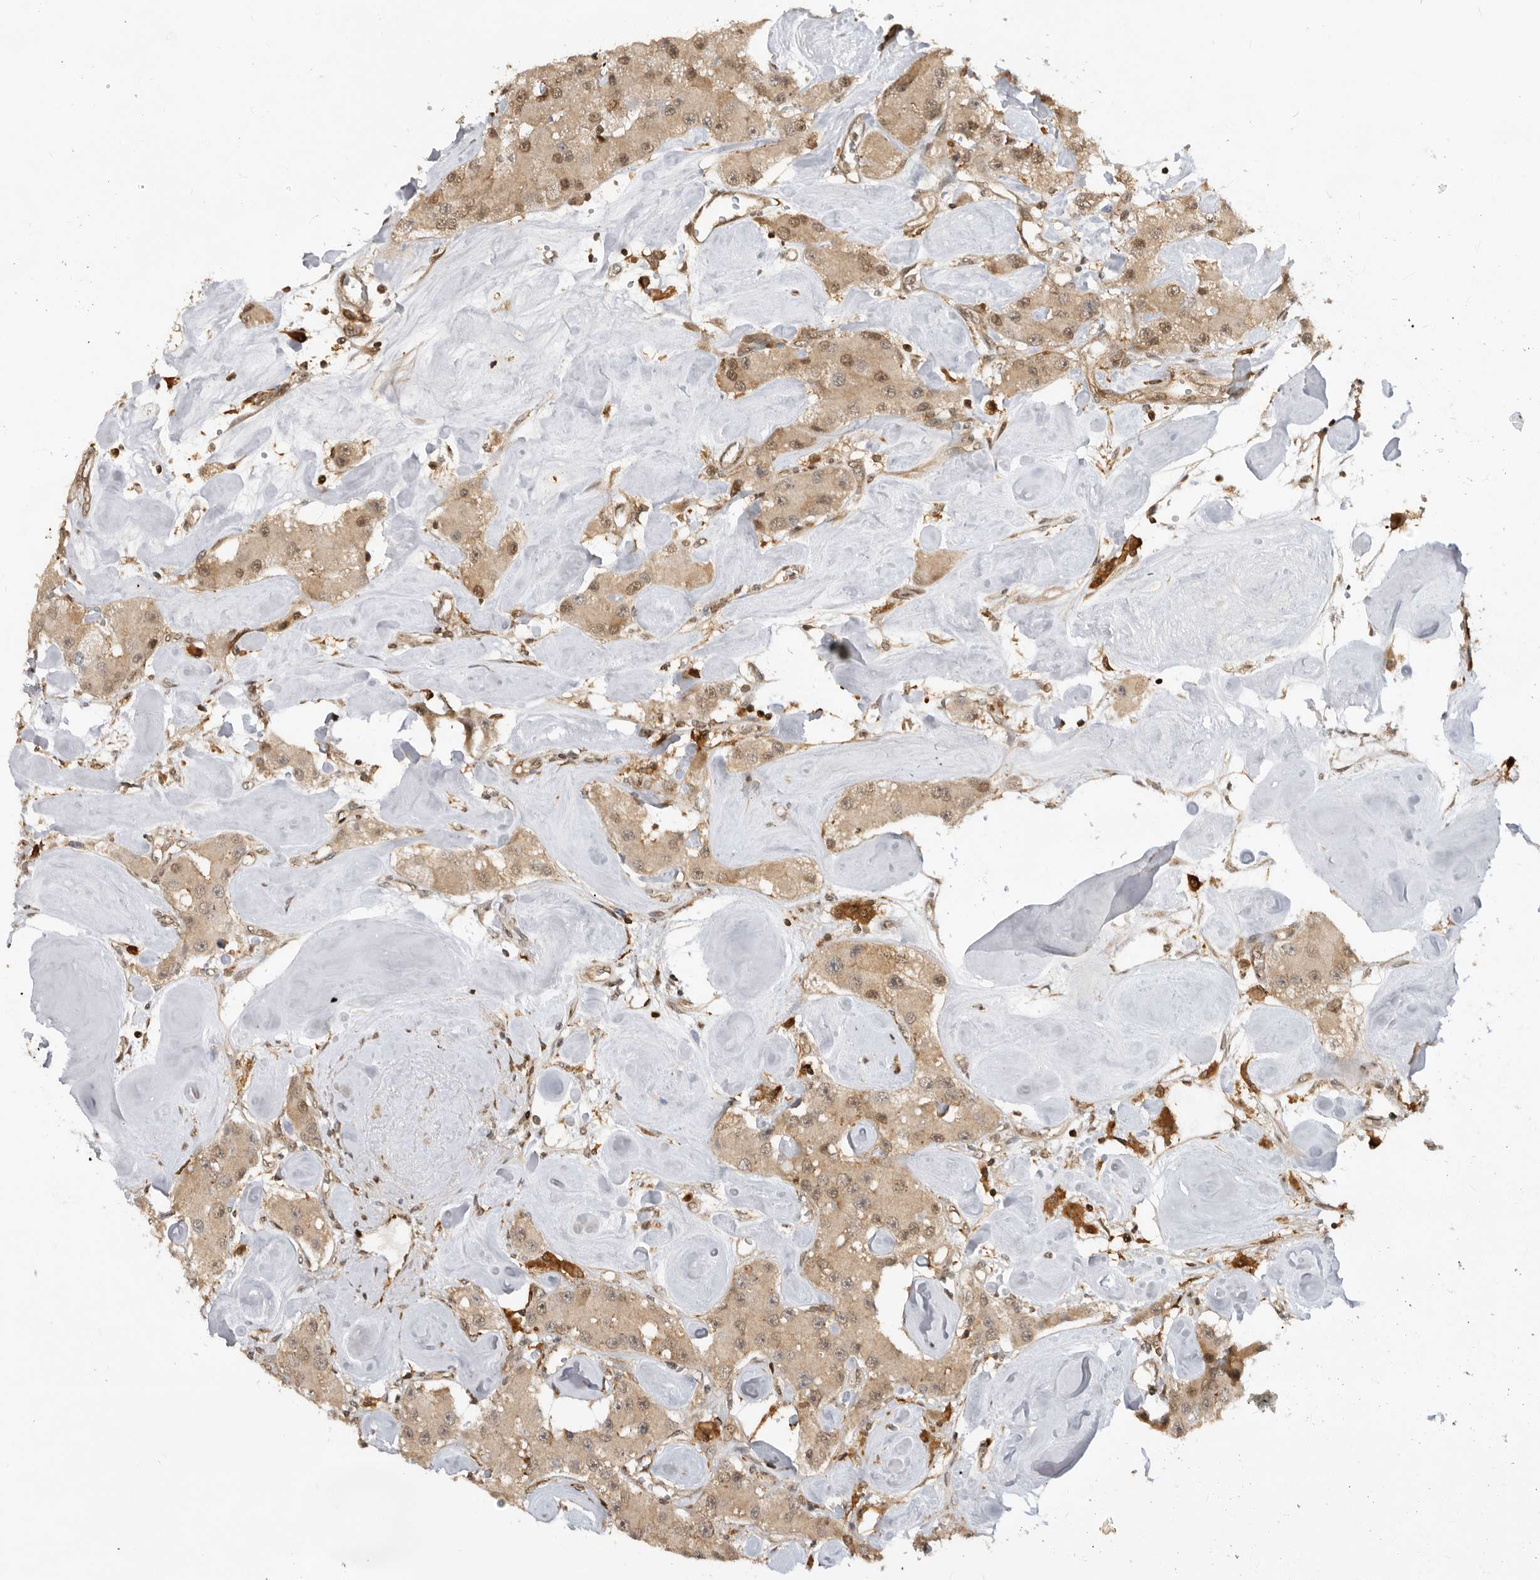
{"staining": {"intensity": "moderate", "quantity": ">75%", "location": "cytoplasmic/membranous,nuclear"}, "tissue": "carcinoid", "cell_type": "Tumor cells", "image_type": "cancer", "snomed": [{"axis": "morphology", "description": "Carcinoid, malignant, NOS"}, {"axis": "topography", "description": "Pancreas"}], "caption": "Immunohistochemical staining of human carcinoid exhibits medium levels of moderate cytoplasmic/membranous and nuclear protein expression in about >75% of tumor cells. (Brightfield microscopy of DAB IHC at high magnification).", "gene": "ADPRS", "patient": {"sex": "male", "age": 41}}